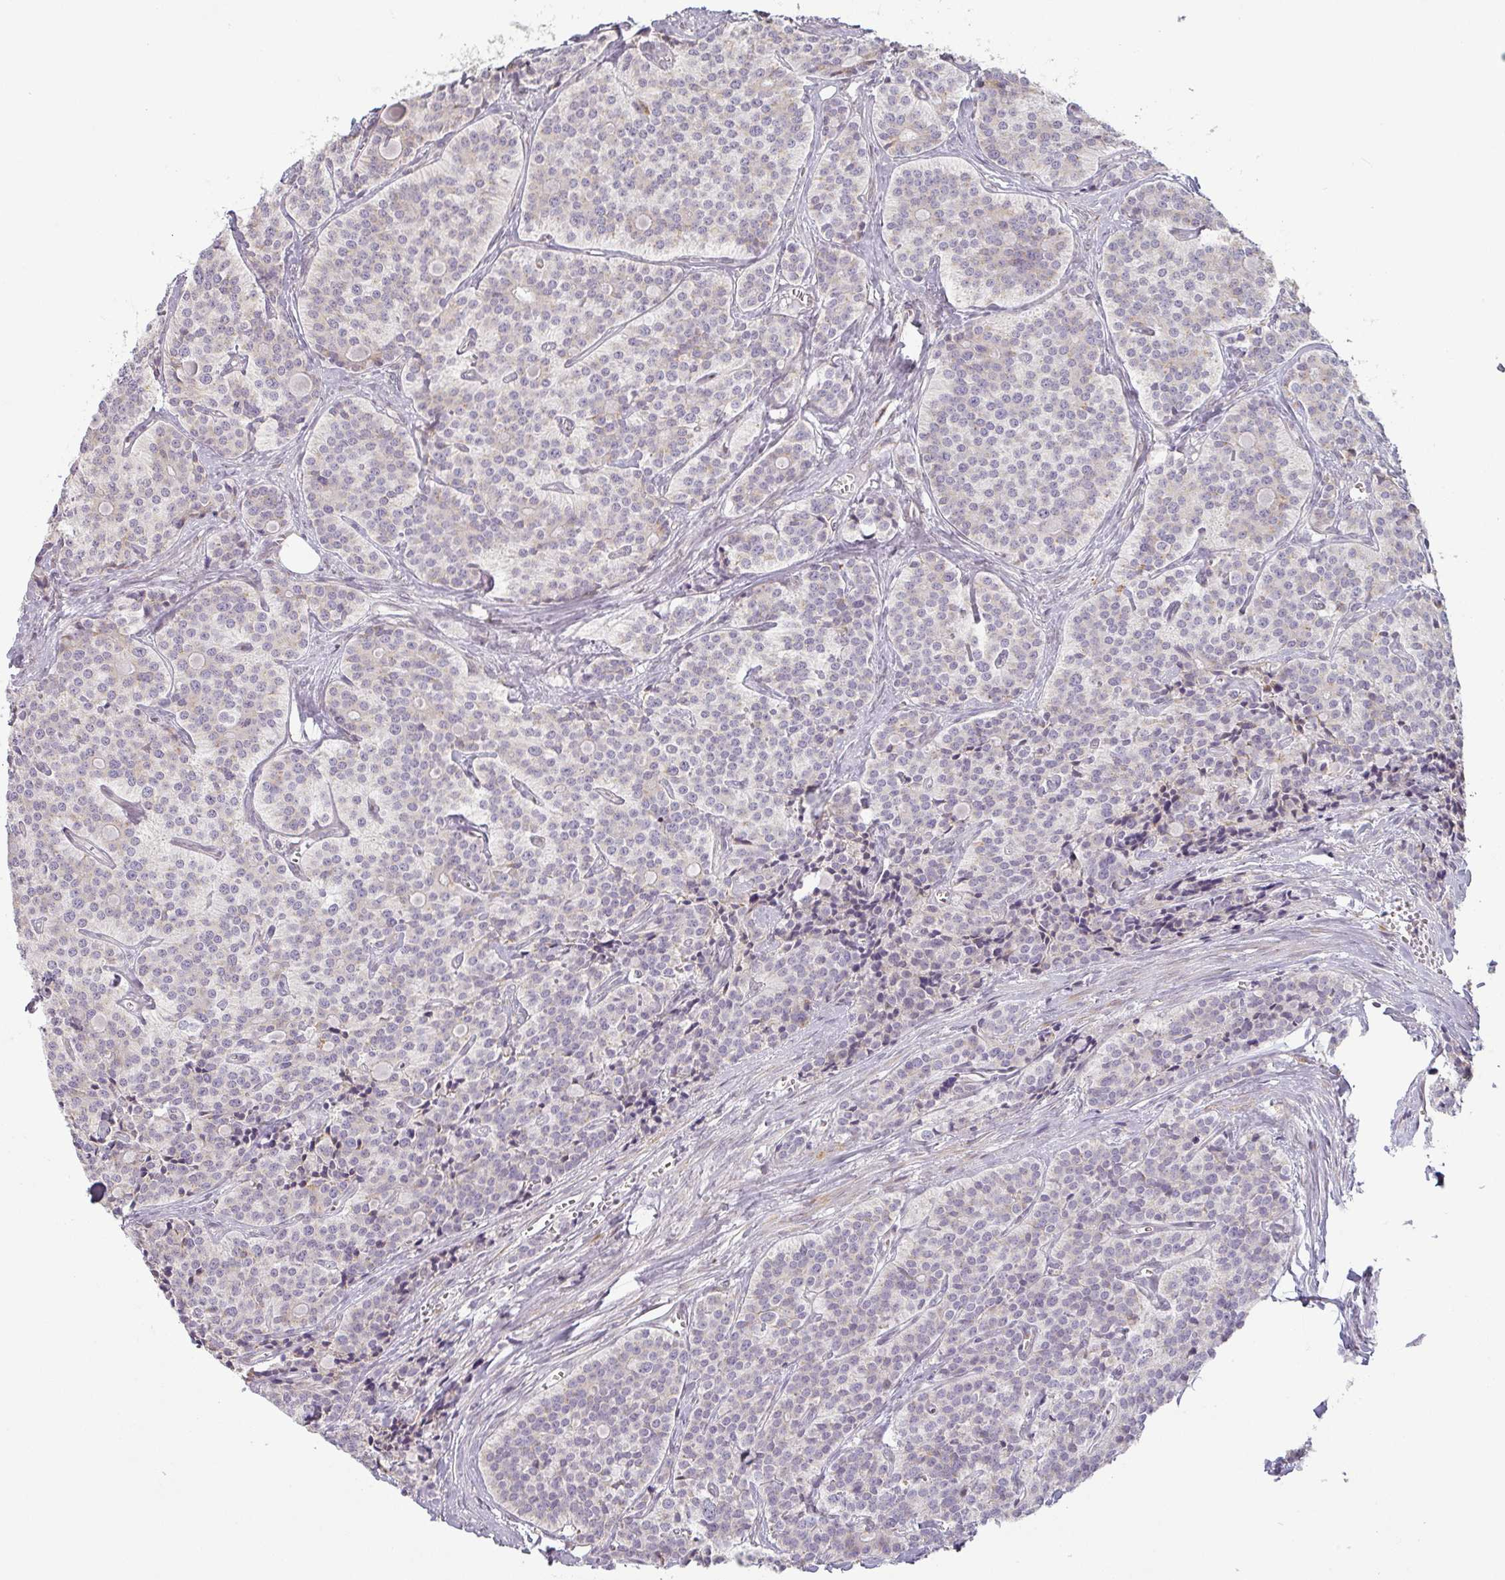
{"staining": {"intensity": "weak", "quantity": "<25%", "location": "cytoplasmic/membranous"}, "tissue": "carcinoid", "cell_type": "Tumor cells", "image_type": "cancer", "snomed": [{"axis": "morphology", "description": "Carcinoid, malignant, NOS"}, {"axis": "topography", "description": "Small intestine"}], "caption": "Immunohistochemistry of carcinoid demonstrates no staining in tumor cells.", "gene": "CCDC144A", "patient": {"sex": "male", "age": 63}}